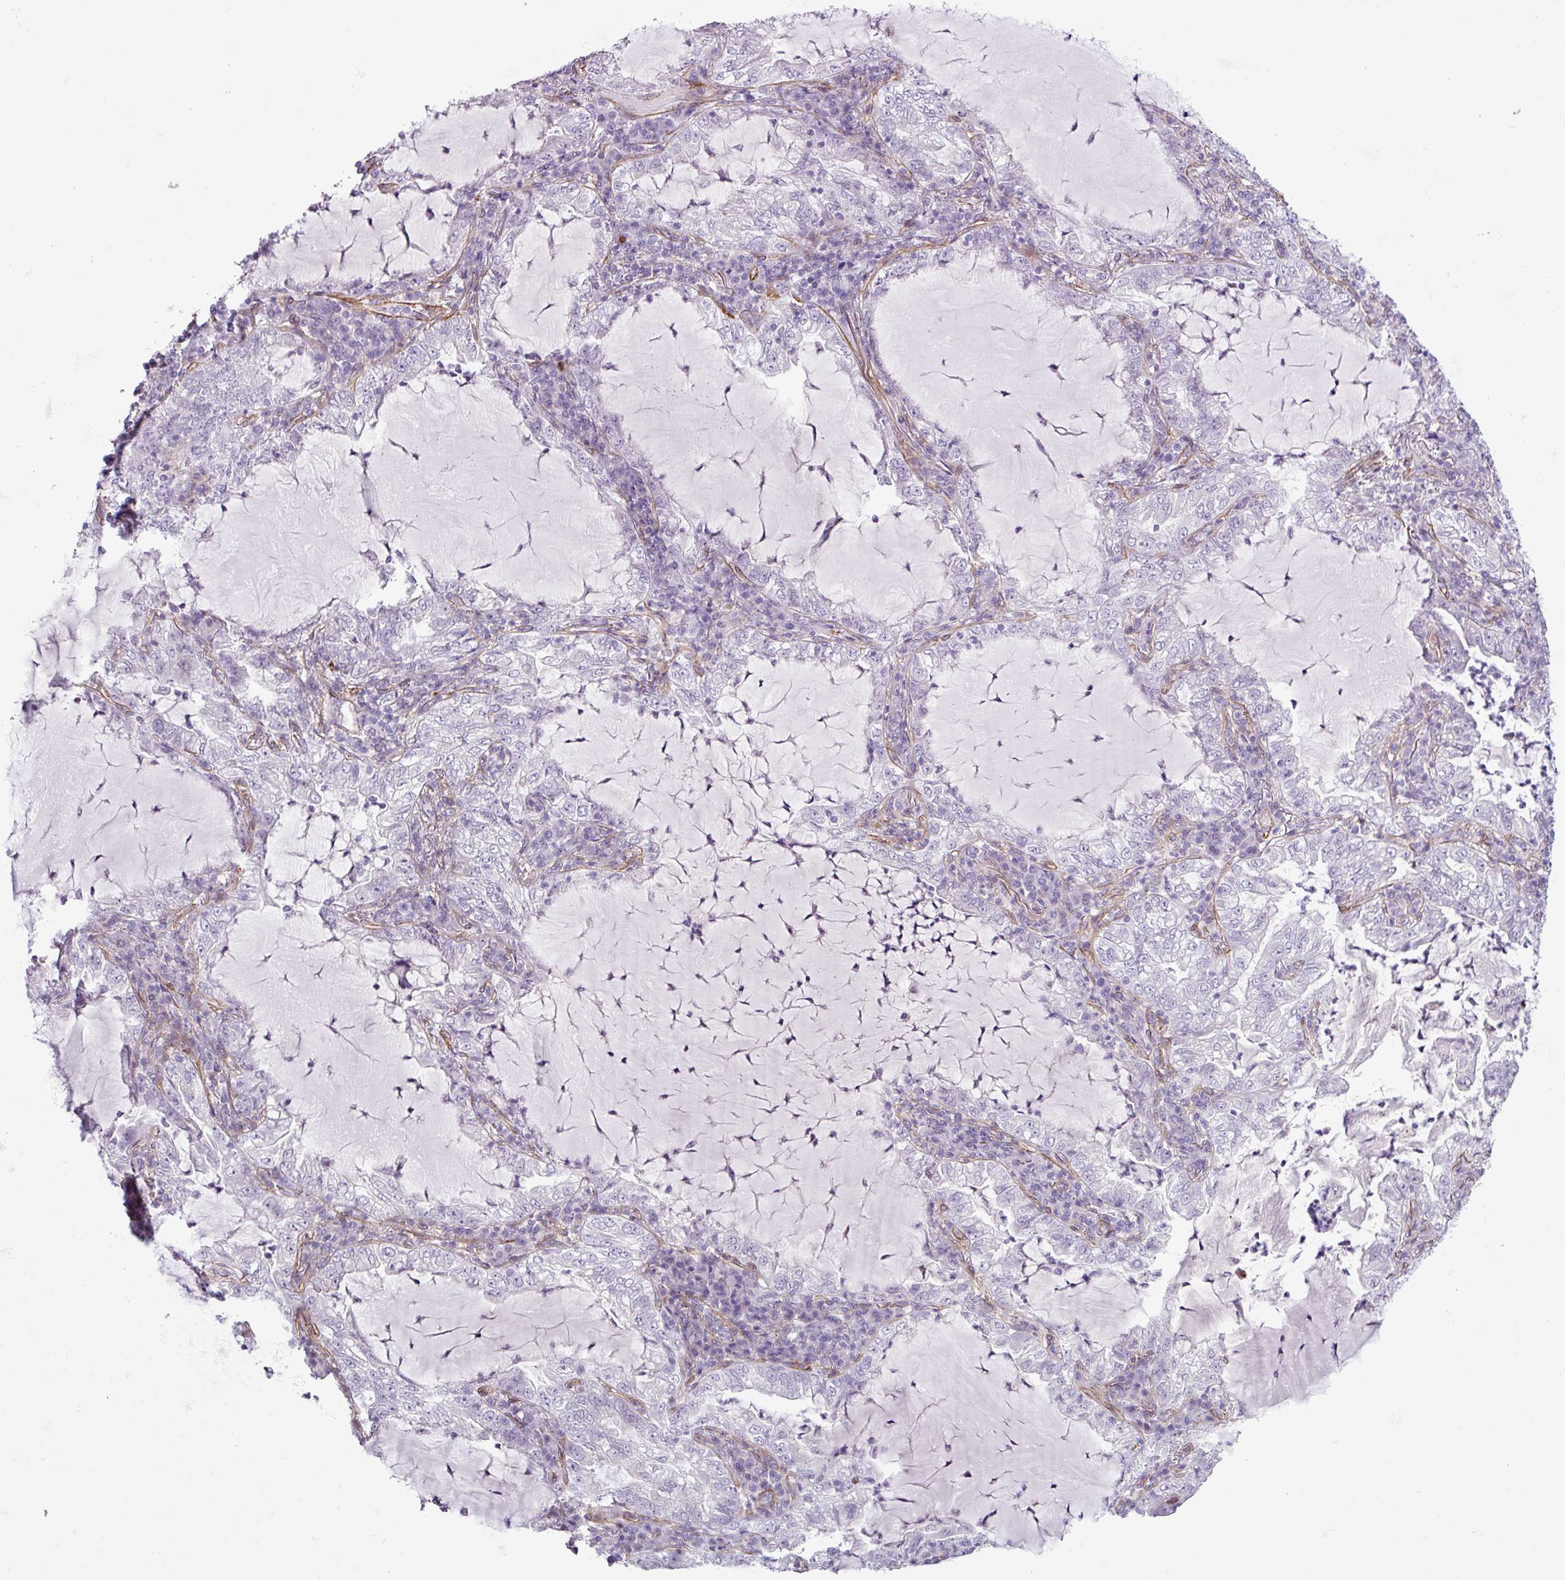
{"staining": {"intensity": "negative", "quantity": "none", "location": "none"}, "tissue": "lung cancer", "cell_type": "Tumor cells", "image_type": "cancer", "snomed": [{"axis": "morphology", "description": "Adenocarcinoma, NOS"}, {"axis": "topography", "description": "Lung"}], "caption": "Micrograph shows no significant protein expression in tumor cells of lung cancer.", "gene": "ATP10A", "patient": {"sex": "female", "age": 73}}